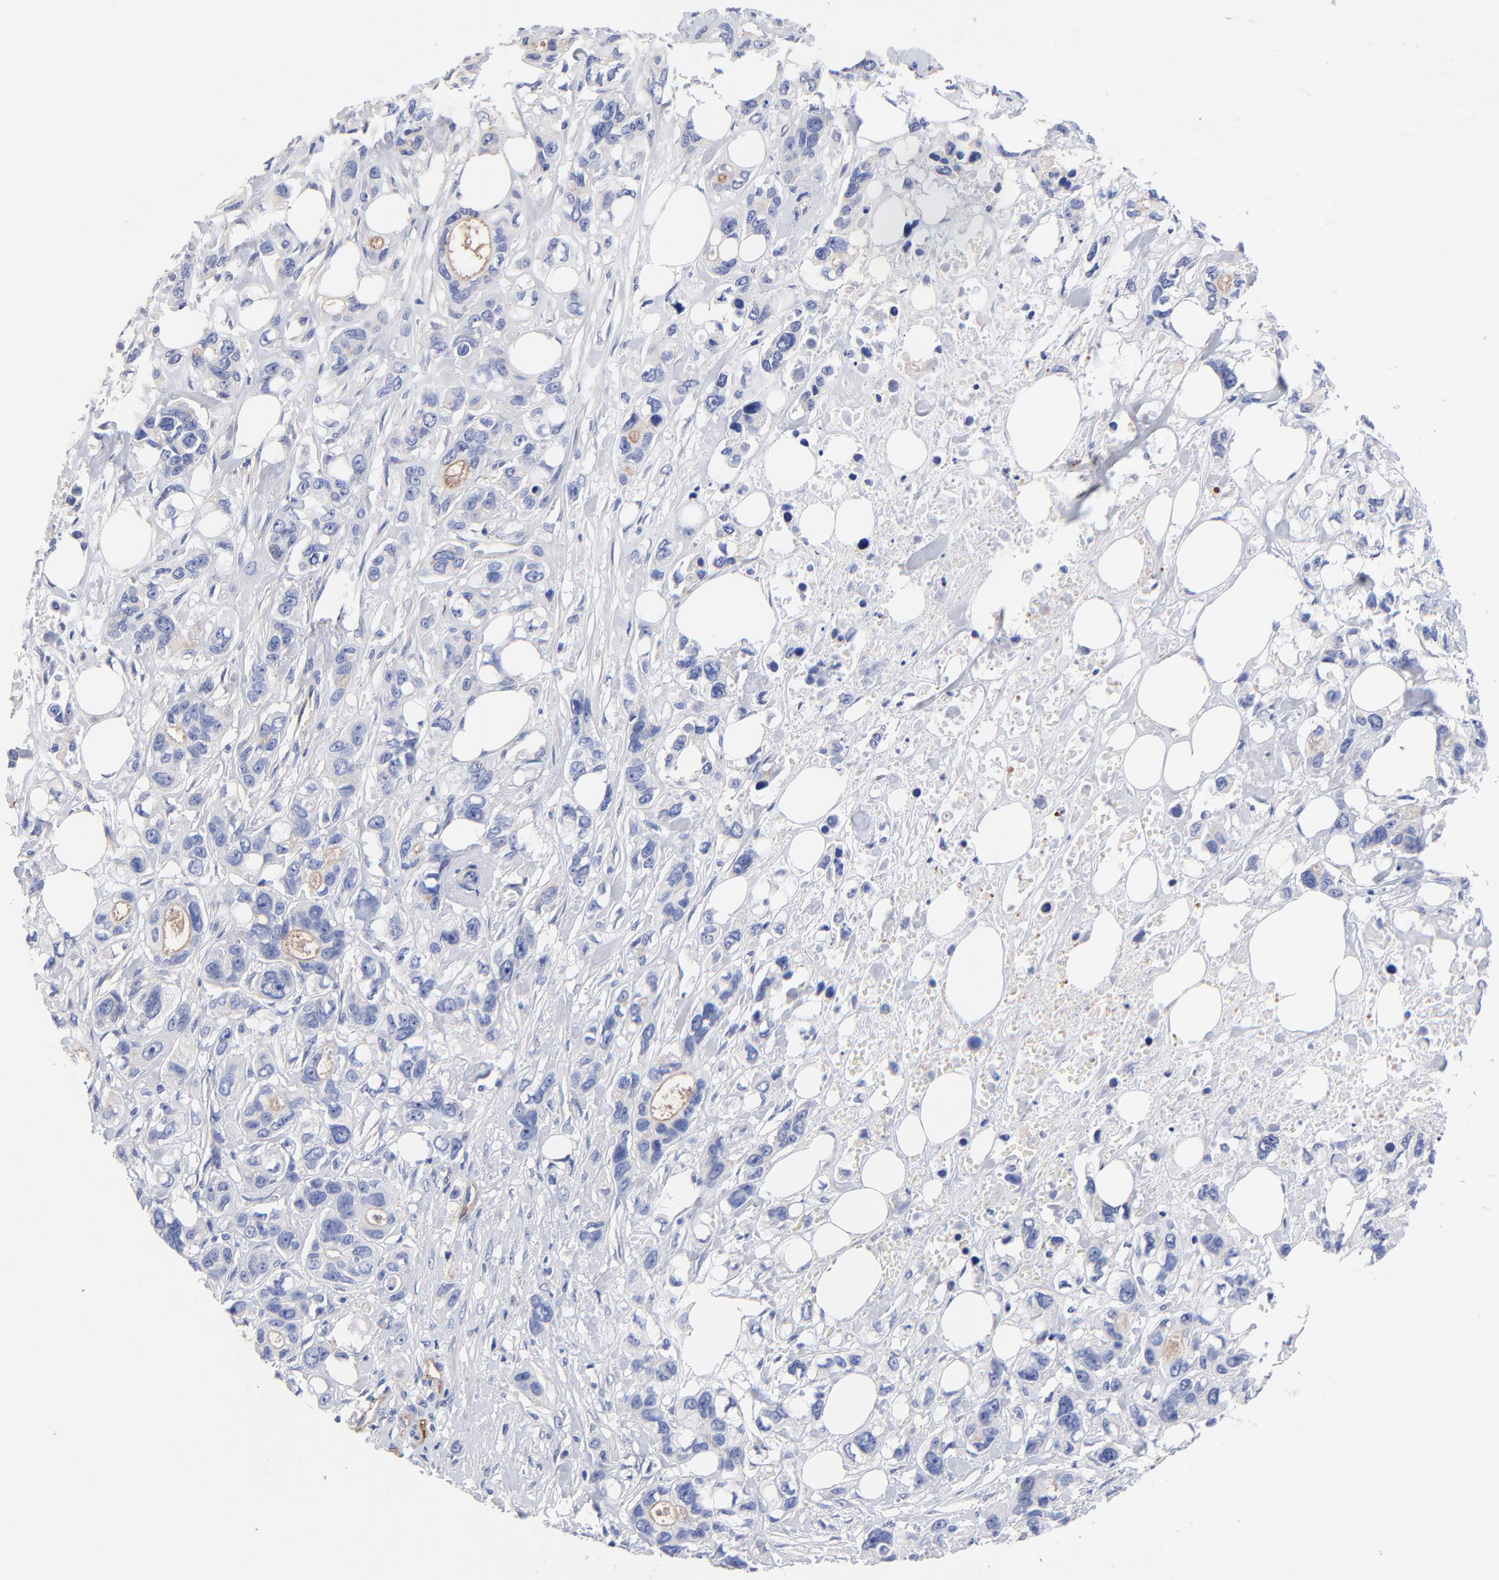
{"staining": {"intensity": "negative", "quantity": "none", "location": "none"}, "tissue": "stomach cancer", "cell_type": "Tumor cells", "image_type": "cancer", "snomed": [{"axis": "morphology", "description": "Adenocarcinoma, NOS"}, {"axis": "topography", "description": "Stomach, upper"}], "caption": "Tumor cells are negative for brown protein staining in stomach cancer (adenocarcinoma).", "gene": "SLC44A2", "patient": {"sex": "male", "age": 47}}